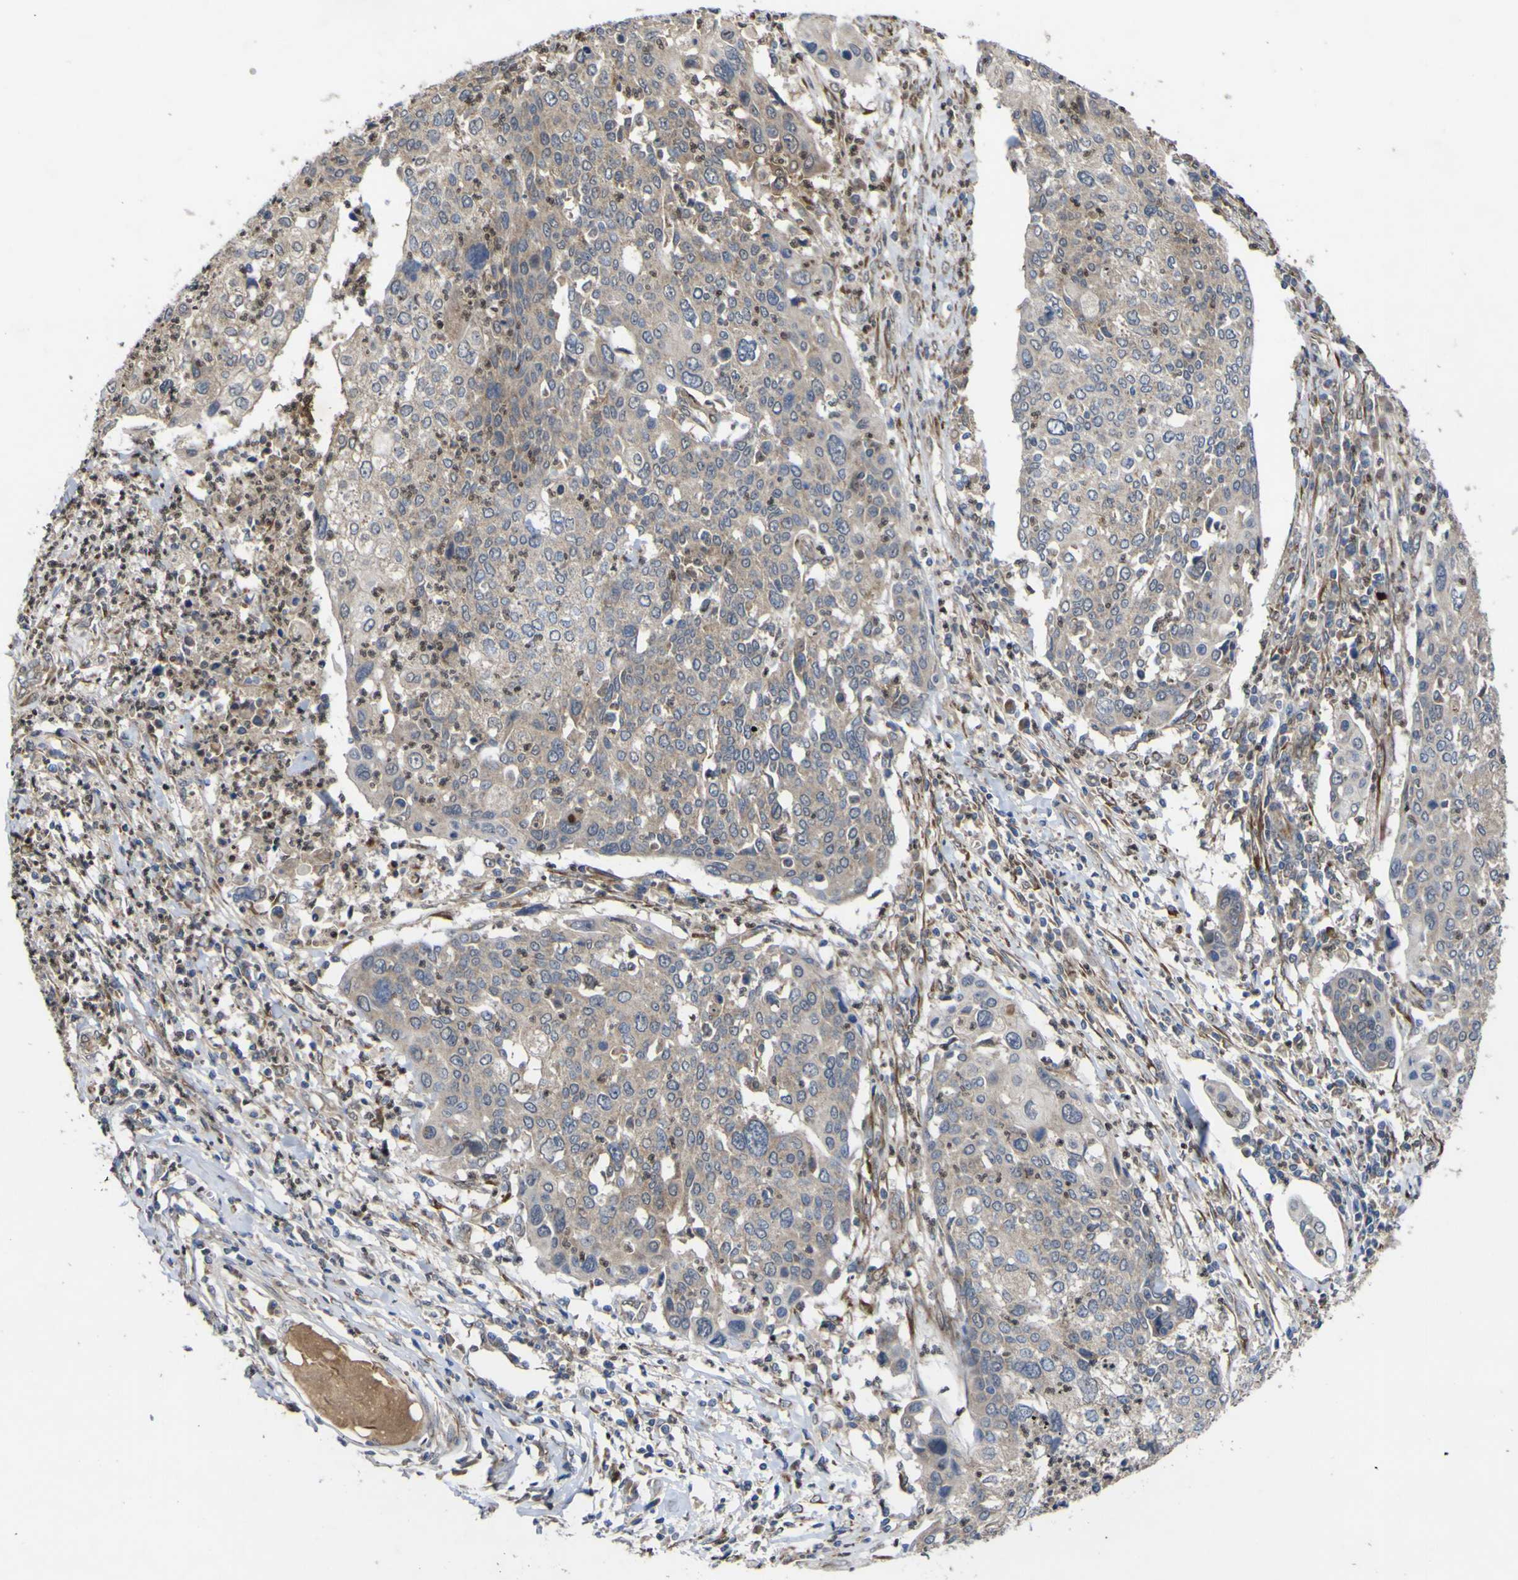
{"staining": {"intensity": "weak", "quantity": ">75%", "location": "cytoplasmic/membranous"}, "tissue": "cervical cancer", "cell_type": "Tumor cells", "image_type": "cancer", "snomed": [{"axis": "morphology", "description": "Squamous cell carcinoma, NOS"}, {"axis": "topography", "description": "Cervix"}], "caption": "Immunohistochemistry (IHC) micrograph of neoplastic tissue: cervical squamous cell carcinoma stained using immunohistochemistry demonstrates low levels of weak protein expression localized specifically in the cytoplasmic/membranous of tumor cells, appearing as a cytoplasmic/membranous brown color.", "gene": "IRAK2", "patient": {"sex": "female", "age": 40}}